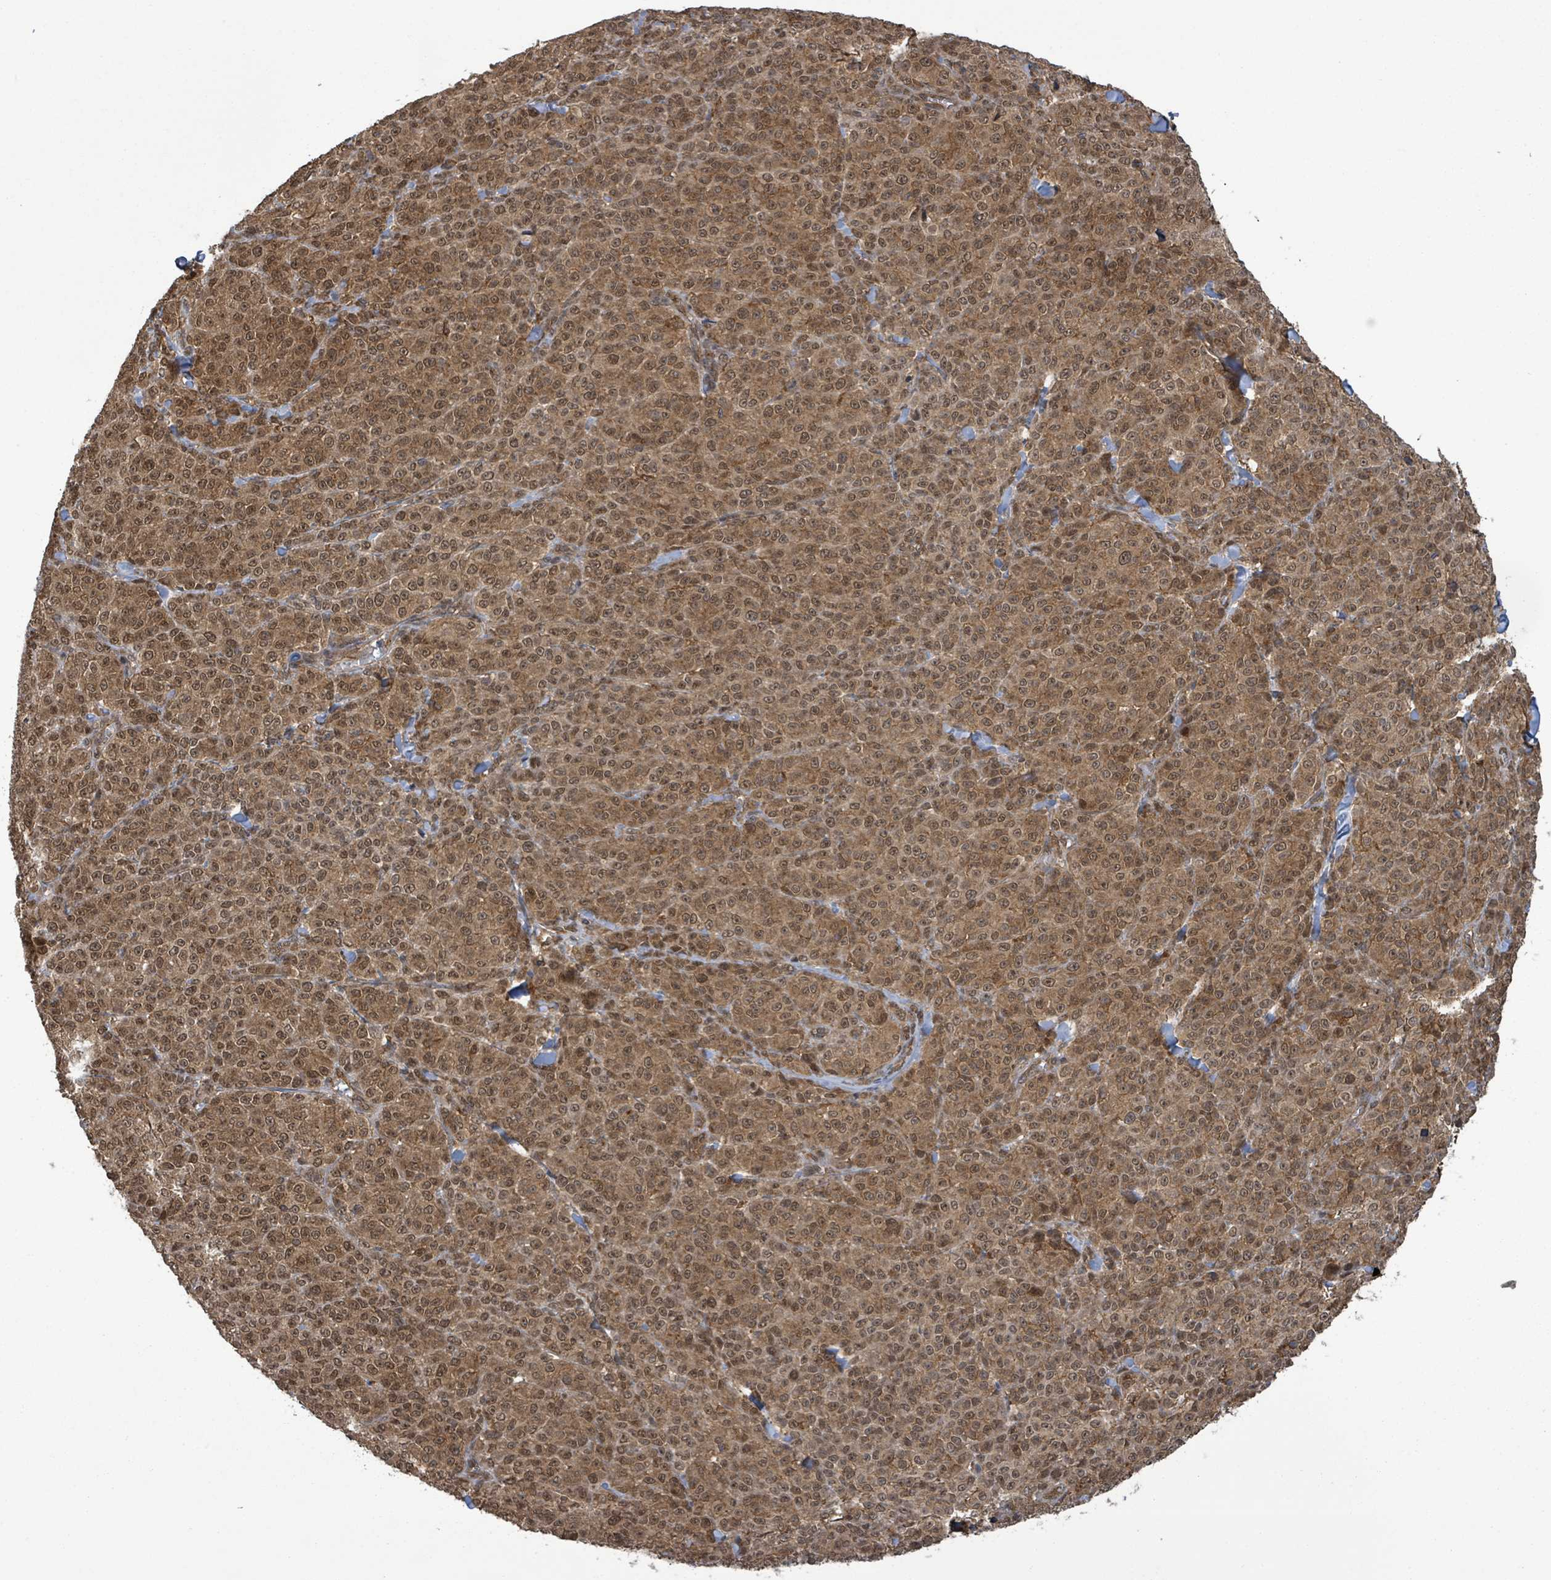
{"staining": {"intensity": "moderate", "quantity": ">75%", "location": "cytoplasmic/membranous,nuclear"}, "tissue": "melanoma", "cell_type": "Tumor cells", "image_type": "cancer", "snomed": [{"axis": "morphology", "description": "Normal tissue, NOS"}, {"axis": "morphology", "description": "Malignant melanoma, NOS"}, {"axis": "topography", "description": "Skin"}], "caption": "Malignant melanoma was stained to show a protein in brown. There is medium levels of moderate cytoplasmic/membranous and nuclear expression in approximately >75% of tumor cells. The staining was performed using DAB (3,3'-diaminobenzidine), with brown indicating positive protein expression. Nuclei are stained blue with hematoxylin.", "gene": "KLC1", "patient": {"sex": "female", "age": 34}}